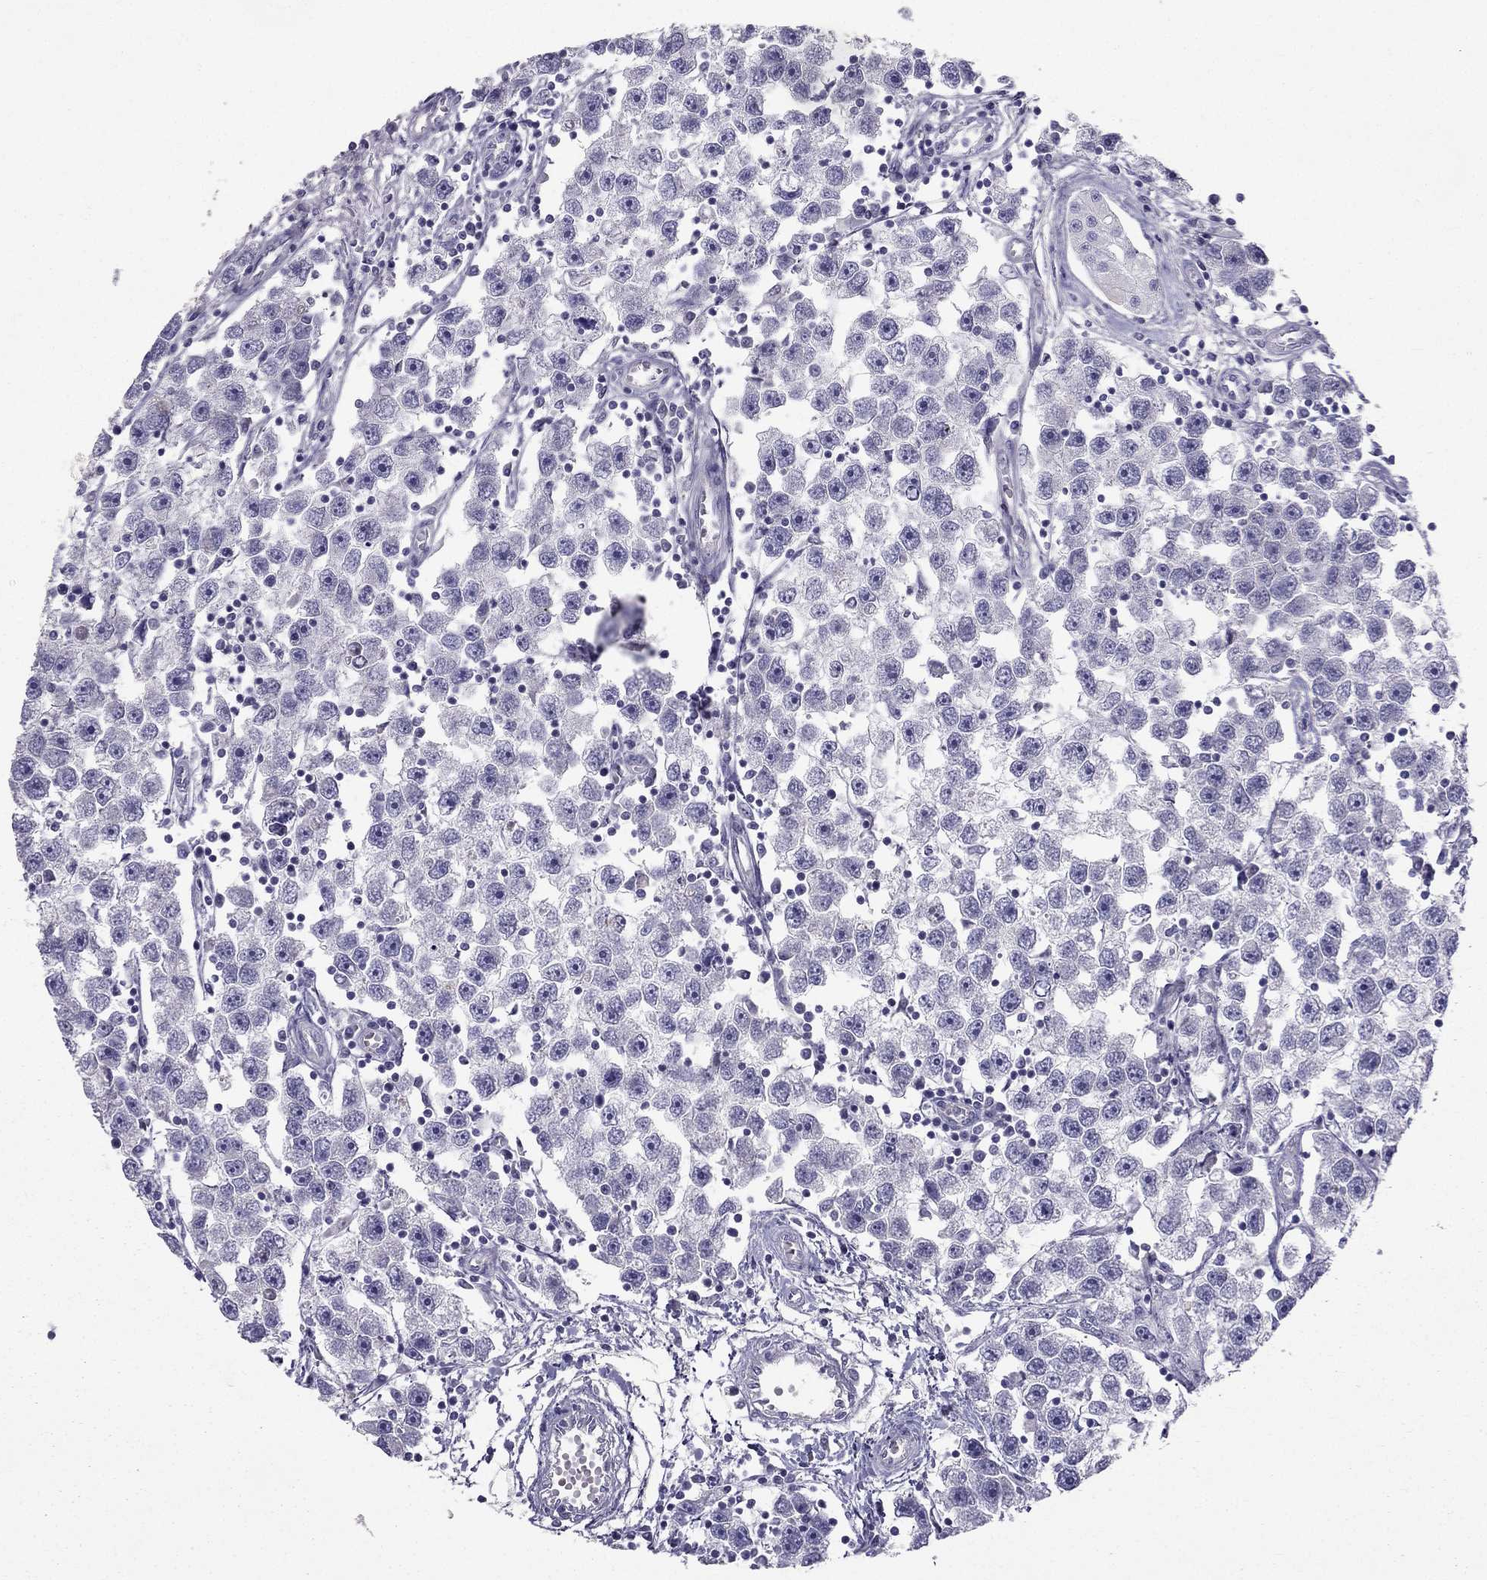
{"staining": {"intensity": "negative", "quantity": "none", "location": "none"}, "tissue": "testis cancer", "cell_type": "Tumor cells", "image_type": "cancer", "snomed": [{"axis": "morphology", "description": "Seminoma, NOS"}, {"axis": "topography", "description": "Testis"}], "caption": "High power microscopy micrograph of an IHC image of testis cancer (seminoma), revealing no significant expression in tumor cells. (Stains: DAB (3,3'-diaminobenzidine) immunohistochemistry with hematoxylin counter stain, Microscopy: brightfield microscopy at high magnification).", "gene": "SYT5", "patient": {"sex": "male", "age": 30}}